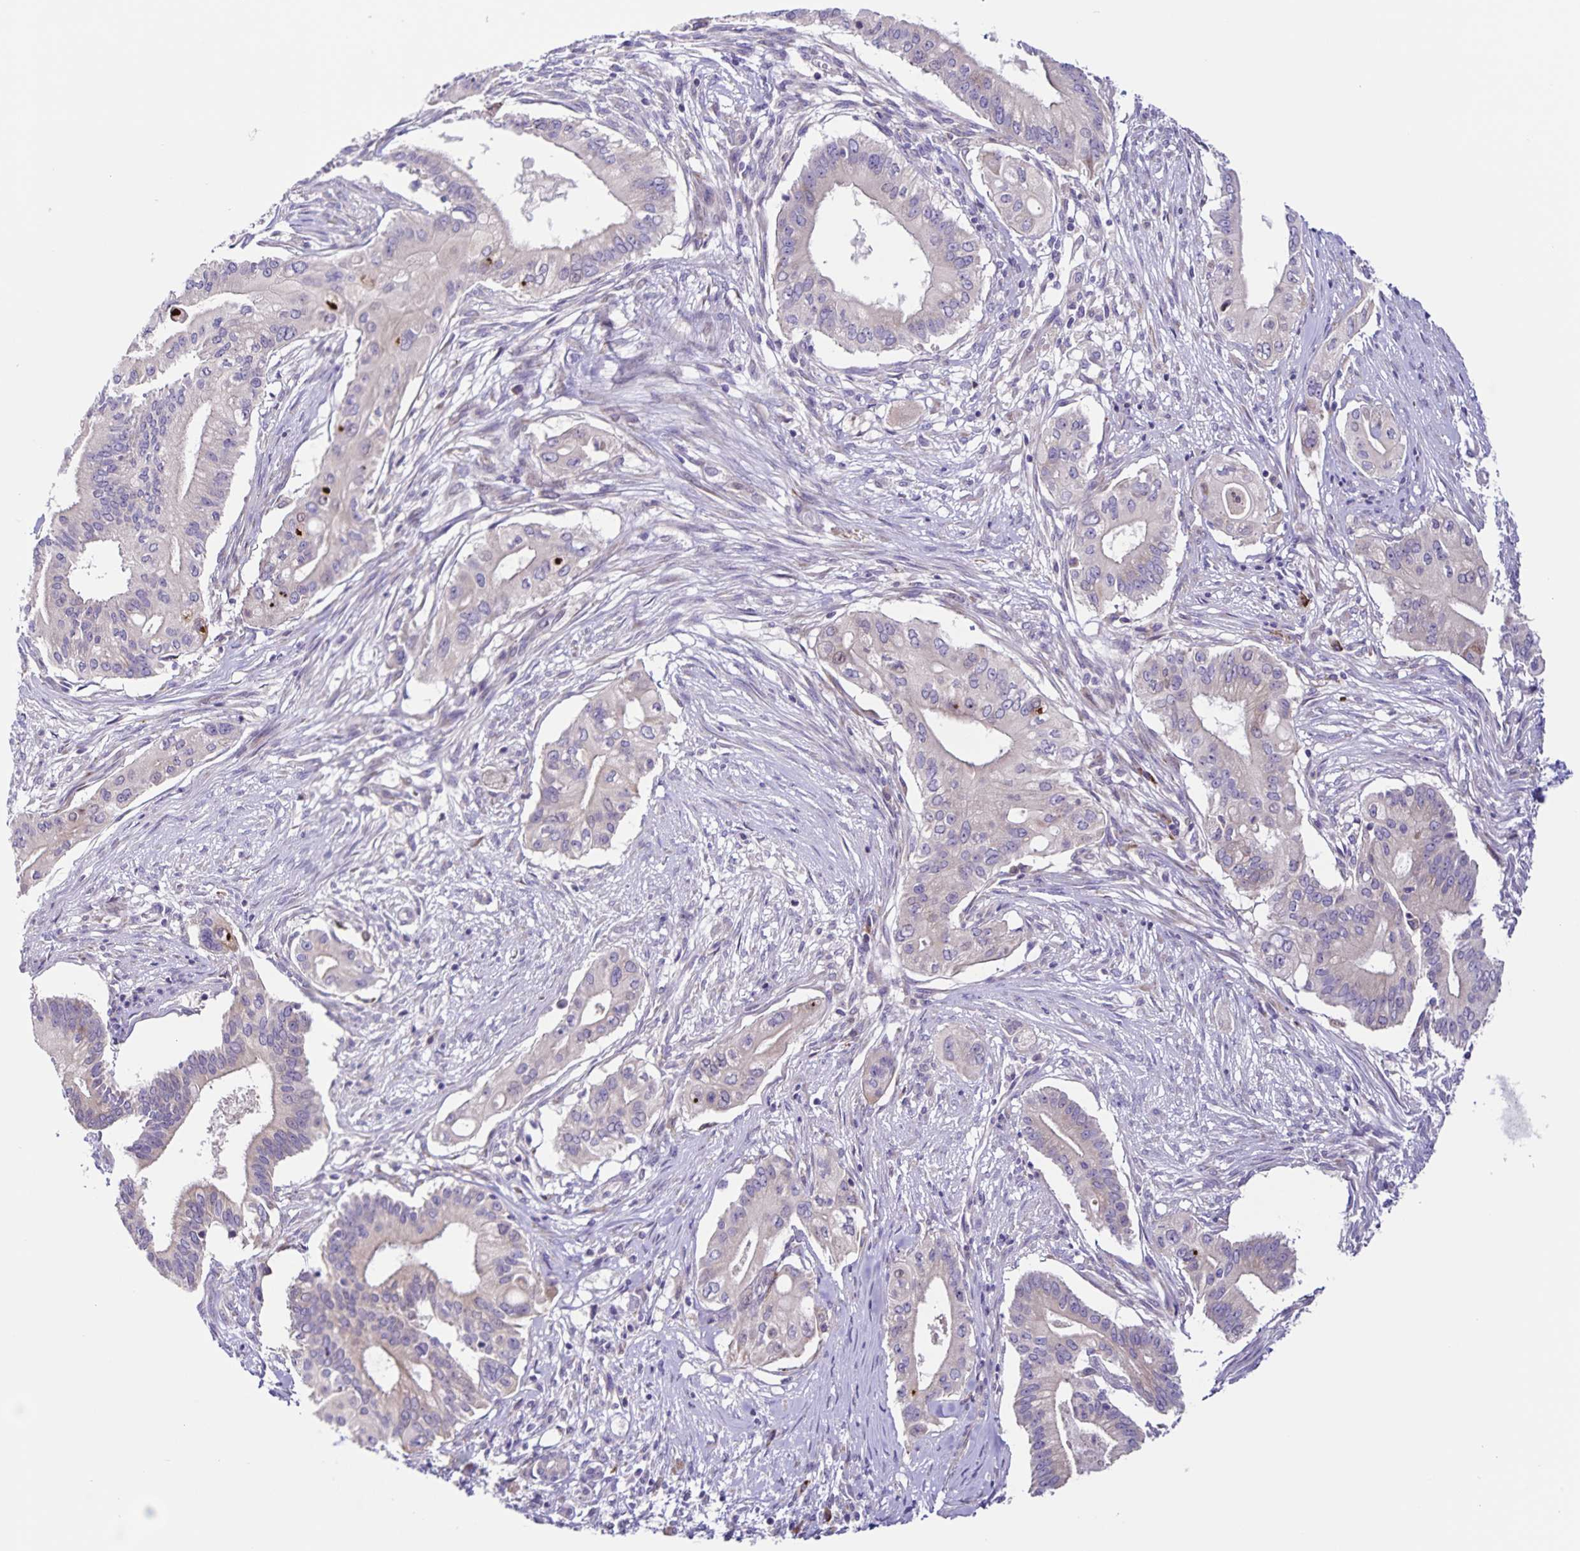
{"staining": {"intensity": "negative", "quantity": "none", "location": "none"}, "tissue": "pancreatic cancer", "cell_type": "Tumor cells", "image_type": "cancer", "snomed": [{"axis": "morphology", "description": "Adenocarcinoma, NOS"}, {"axis": "topography", "description": "Pancreas"}], "caption": "DAB (3,3'-diaminobenzidine) immunohistochemical staining of adenocarcinoma (pancreatic) demonstrates no significant positivity in tumor cells. (DAB (3,3'-diaminobenzidine) immunohistochemistry (IHC) with hematoxylin counter stain).", "gene": "RNFT2", "patient": {"sex": "female", "age": 68}}